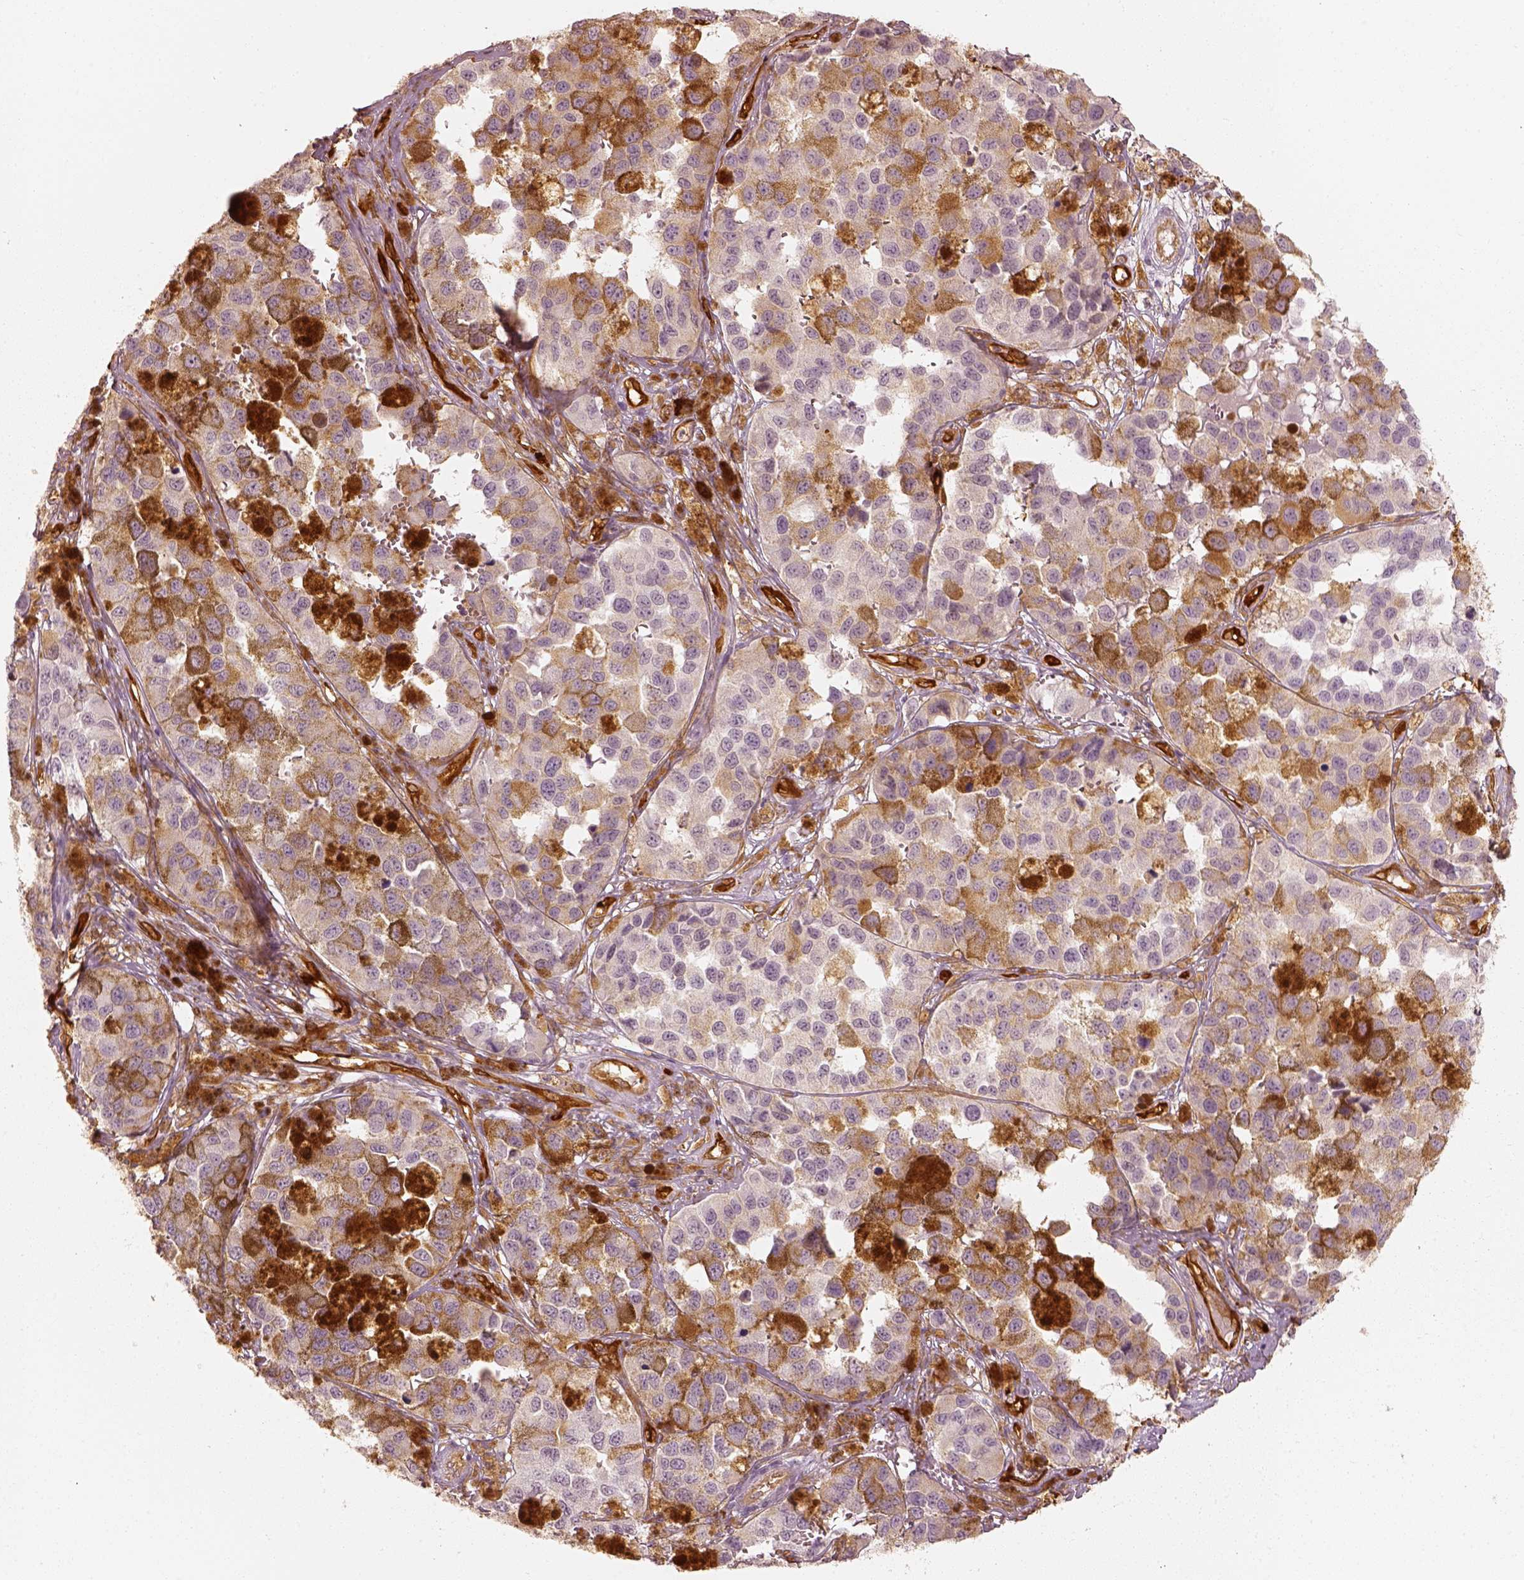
{"staining": {"intensity": "weak", "quantity": "<25%", "location": "cytoplasmic/membranous"}, "tissue": "melanoma", "cell_type": "Tumor cells", "image_type": "cancer", "snomed": [{"axis": "morphology", "description": "Malignant melanoma, NOS"}, {"axis": "topography", "description": "Skin"}], "caption": "Immunohistochemistry of human malignant melanoma demonstrates no staining in tumor cells. The staining is performed using DAB brown chromogen with nuclei counter-stained in using hematoxylin.", "gene": "FSCN1", "patient": {"sex": "female", "age": 58}}